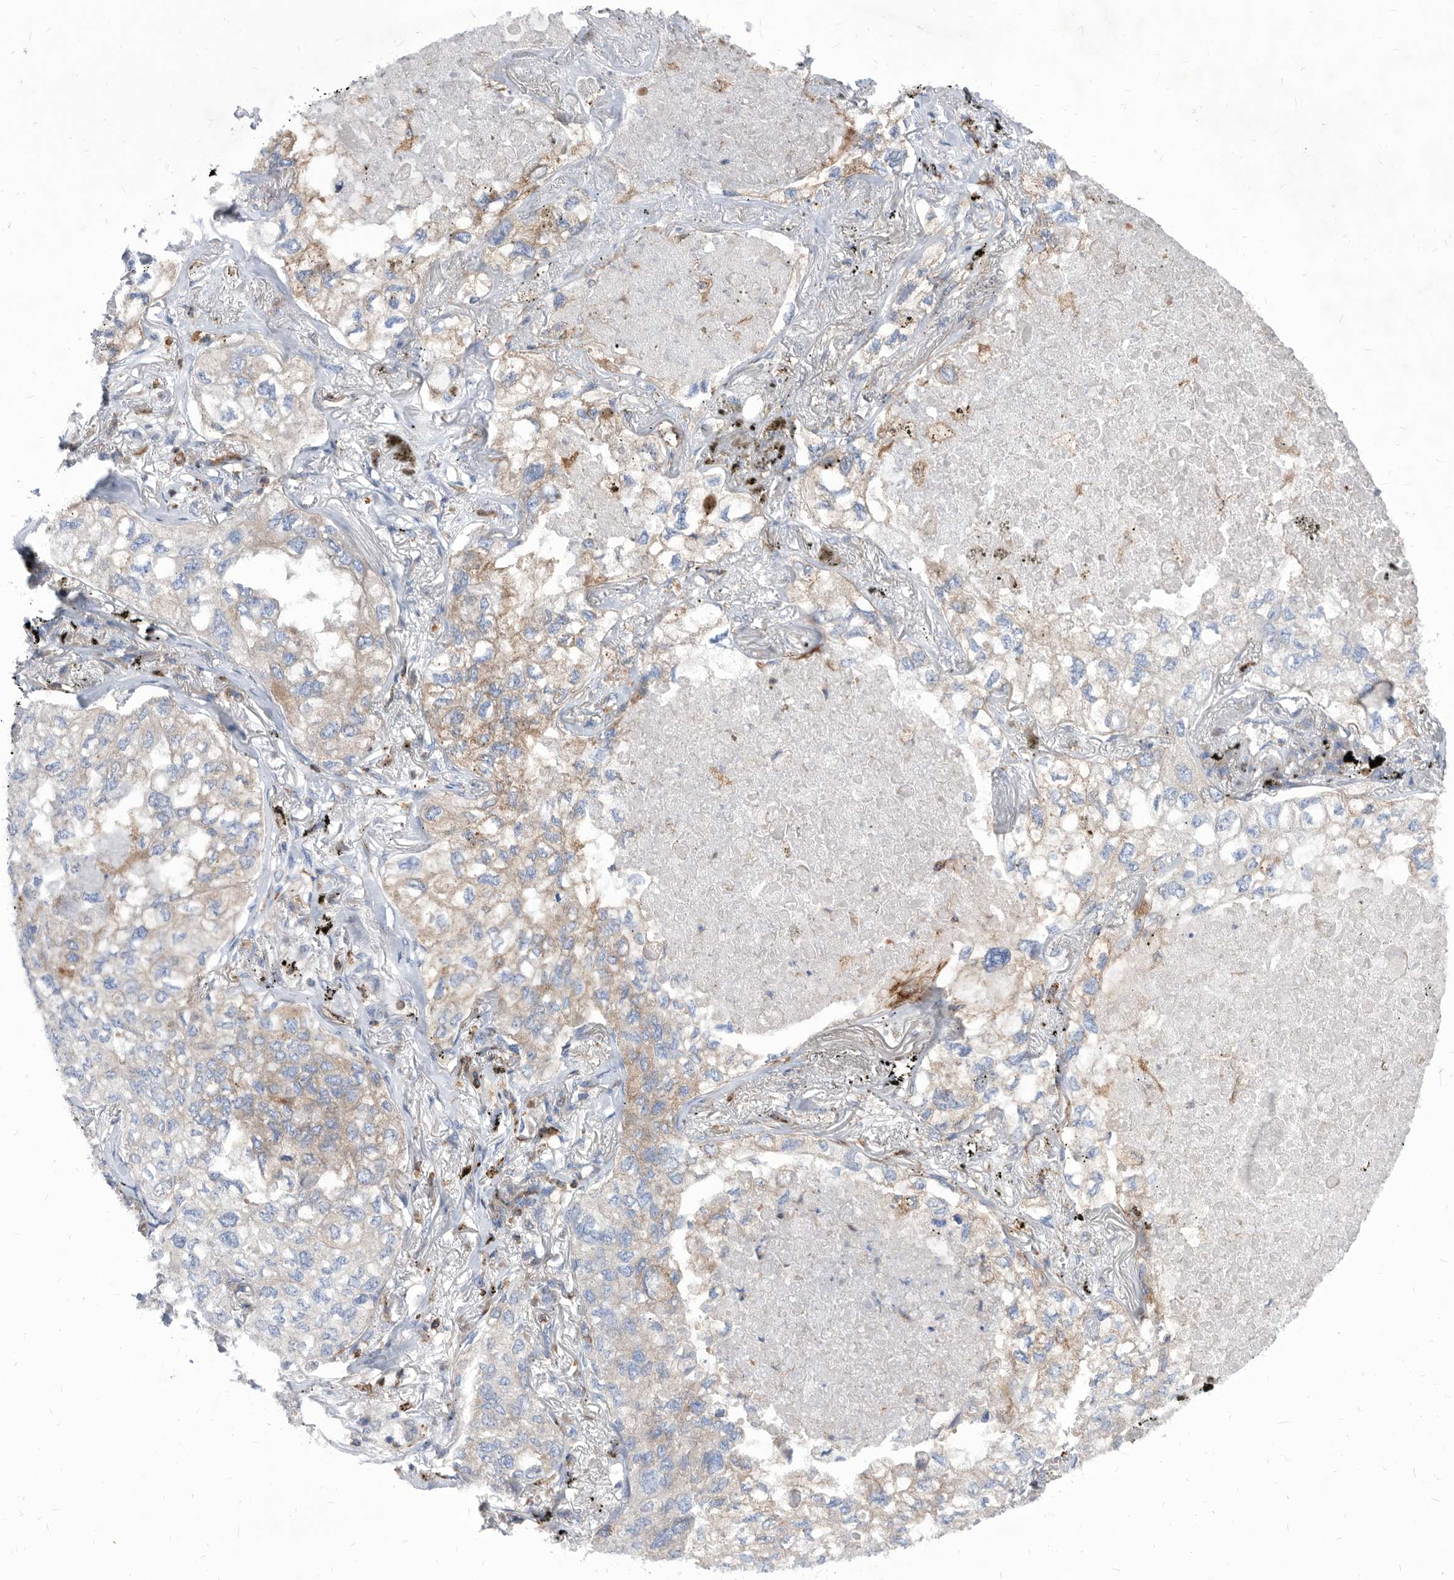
{"staining": {"intensity": "weak", "quantity": "<25%", "location": "cytoplasmic/membranous"}, "tissue": "lung cancer", "cell_type": "Tumor cells", "image_type": "cancer", "snomed": [{"axis": "morphology", "description": "Adenocarcinoma, NOS"}, {"axis": "topography", "description": "Lung"}], "caption": "Immunohistochemical staining of human lung cancer demonstrates no significant positivity in tumor cells.", "gene": "SMG7", "patient": {"sex": "male", "age": 65}}